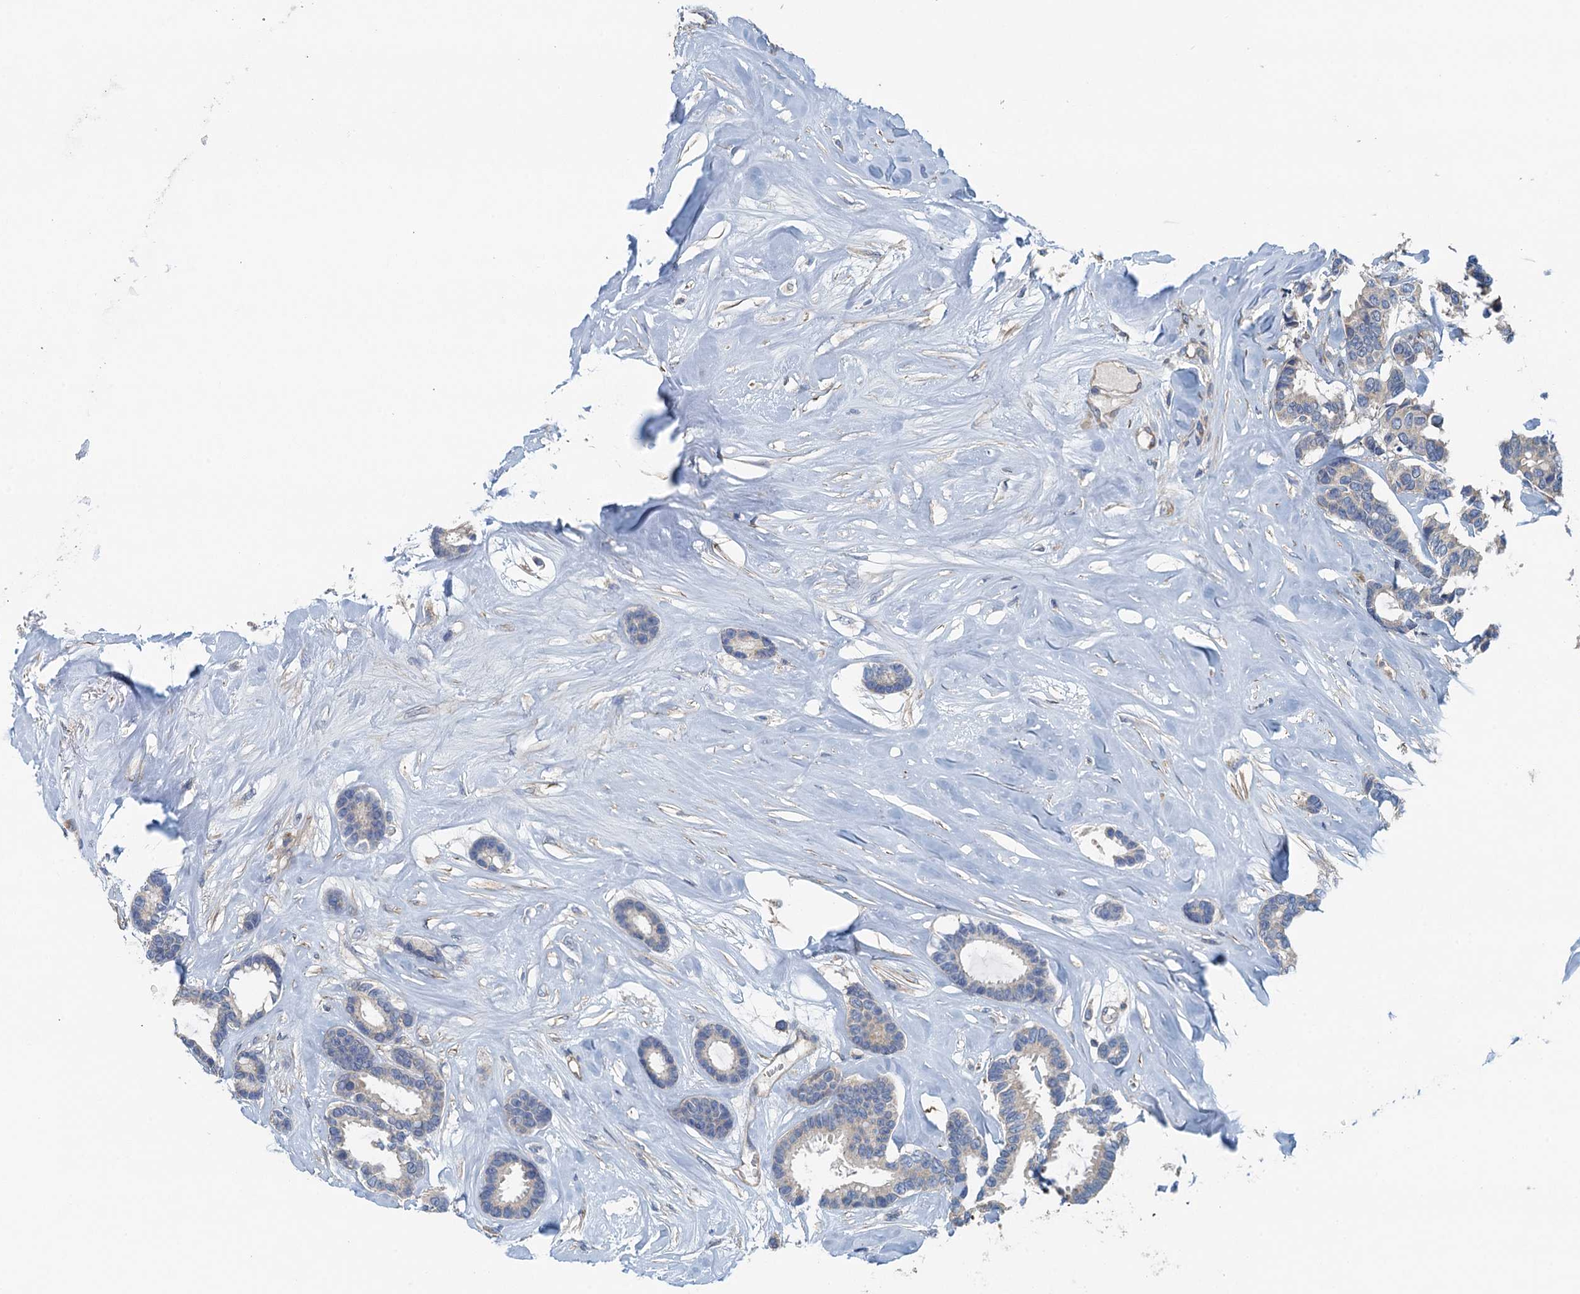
{"staining": {"intensity": "negative", "quantity": "none", "location": "none"}, "tissue": "breast cancer", "cell_type": "Tumor cells", "image_type": "cancer", "snomed": [{"axis": "morphology", "description": "Duct carcinoma"}, {"axis": "topography", "description": "Breast"}], "caption": "An immunohistochemistry (IHC) image of breast cancer (infiltrating ductal carcinoma) is shown. There is no staining in tumor cells of breast cancer (infiltrating ductal carcinoma).", "gene": "PPP1R14D", "patient": {"sex": "female", "age": 87}}